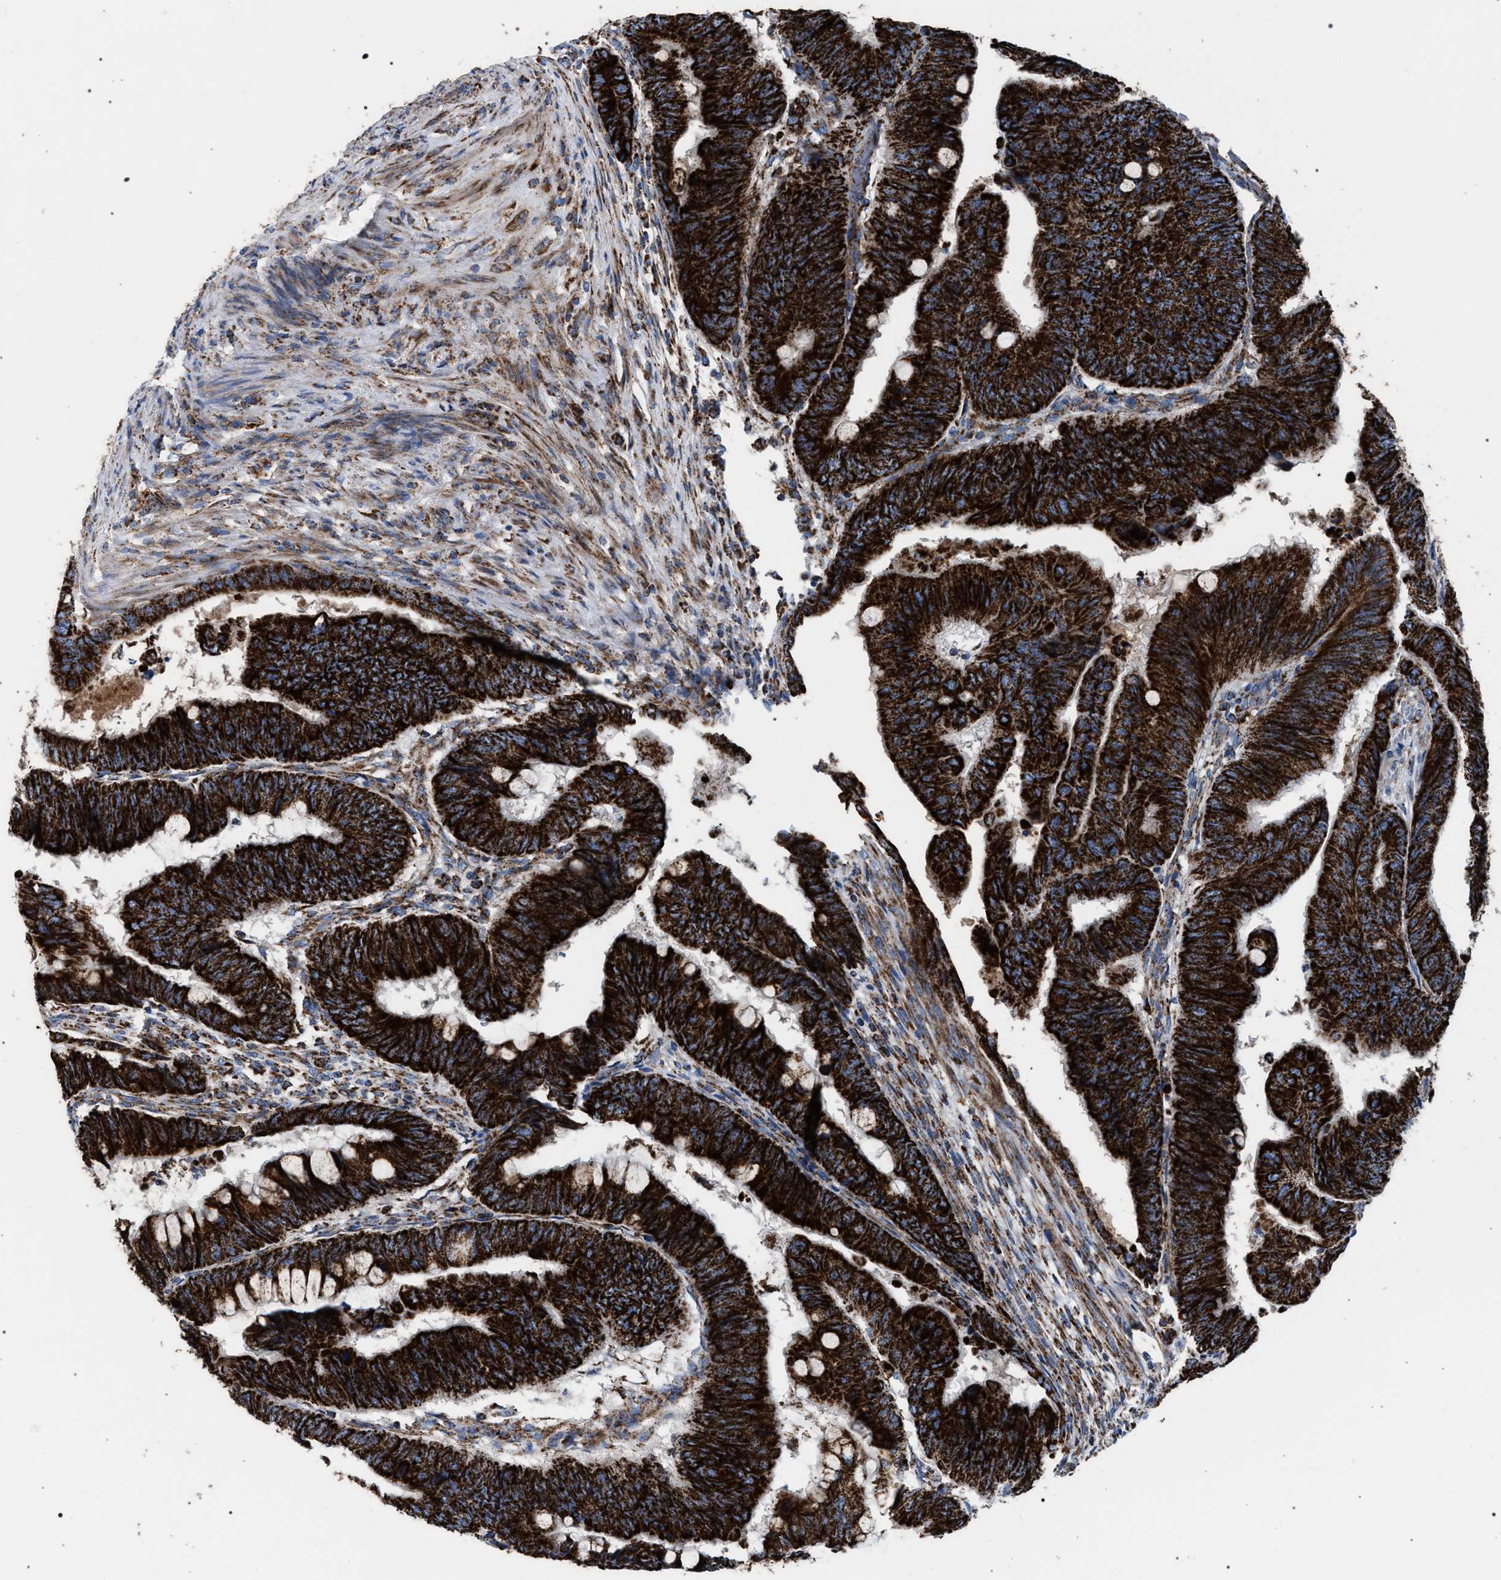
{"staining": {"intensity": "strong", "quantity": ">75%", "location": "cytoplasmic/membranous"}, "tissue": "colorectal cancer", "cell_type": "Tumor cells", "image_type": "cancer", "snomed": [{"axis": "morphology", "description": "Normal tissue, NOS"}, {"axis": "morphology", "description": "Adenocarcinoma, NOS"}, {"axis": "topography", "description": "Rectum"}, {"axis": "topography", "description": "Peripheral nerve tissue"}], "caption": "Protein expression analysis of human adenocarcinoma (colorectal) reveals strong cytoplasmic/membranous expression in about >75% of tumor cells.", "gene": "VPS13A", "patient": {"sex": "male", "age": 92}}